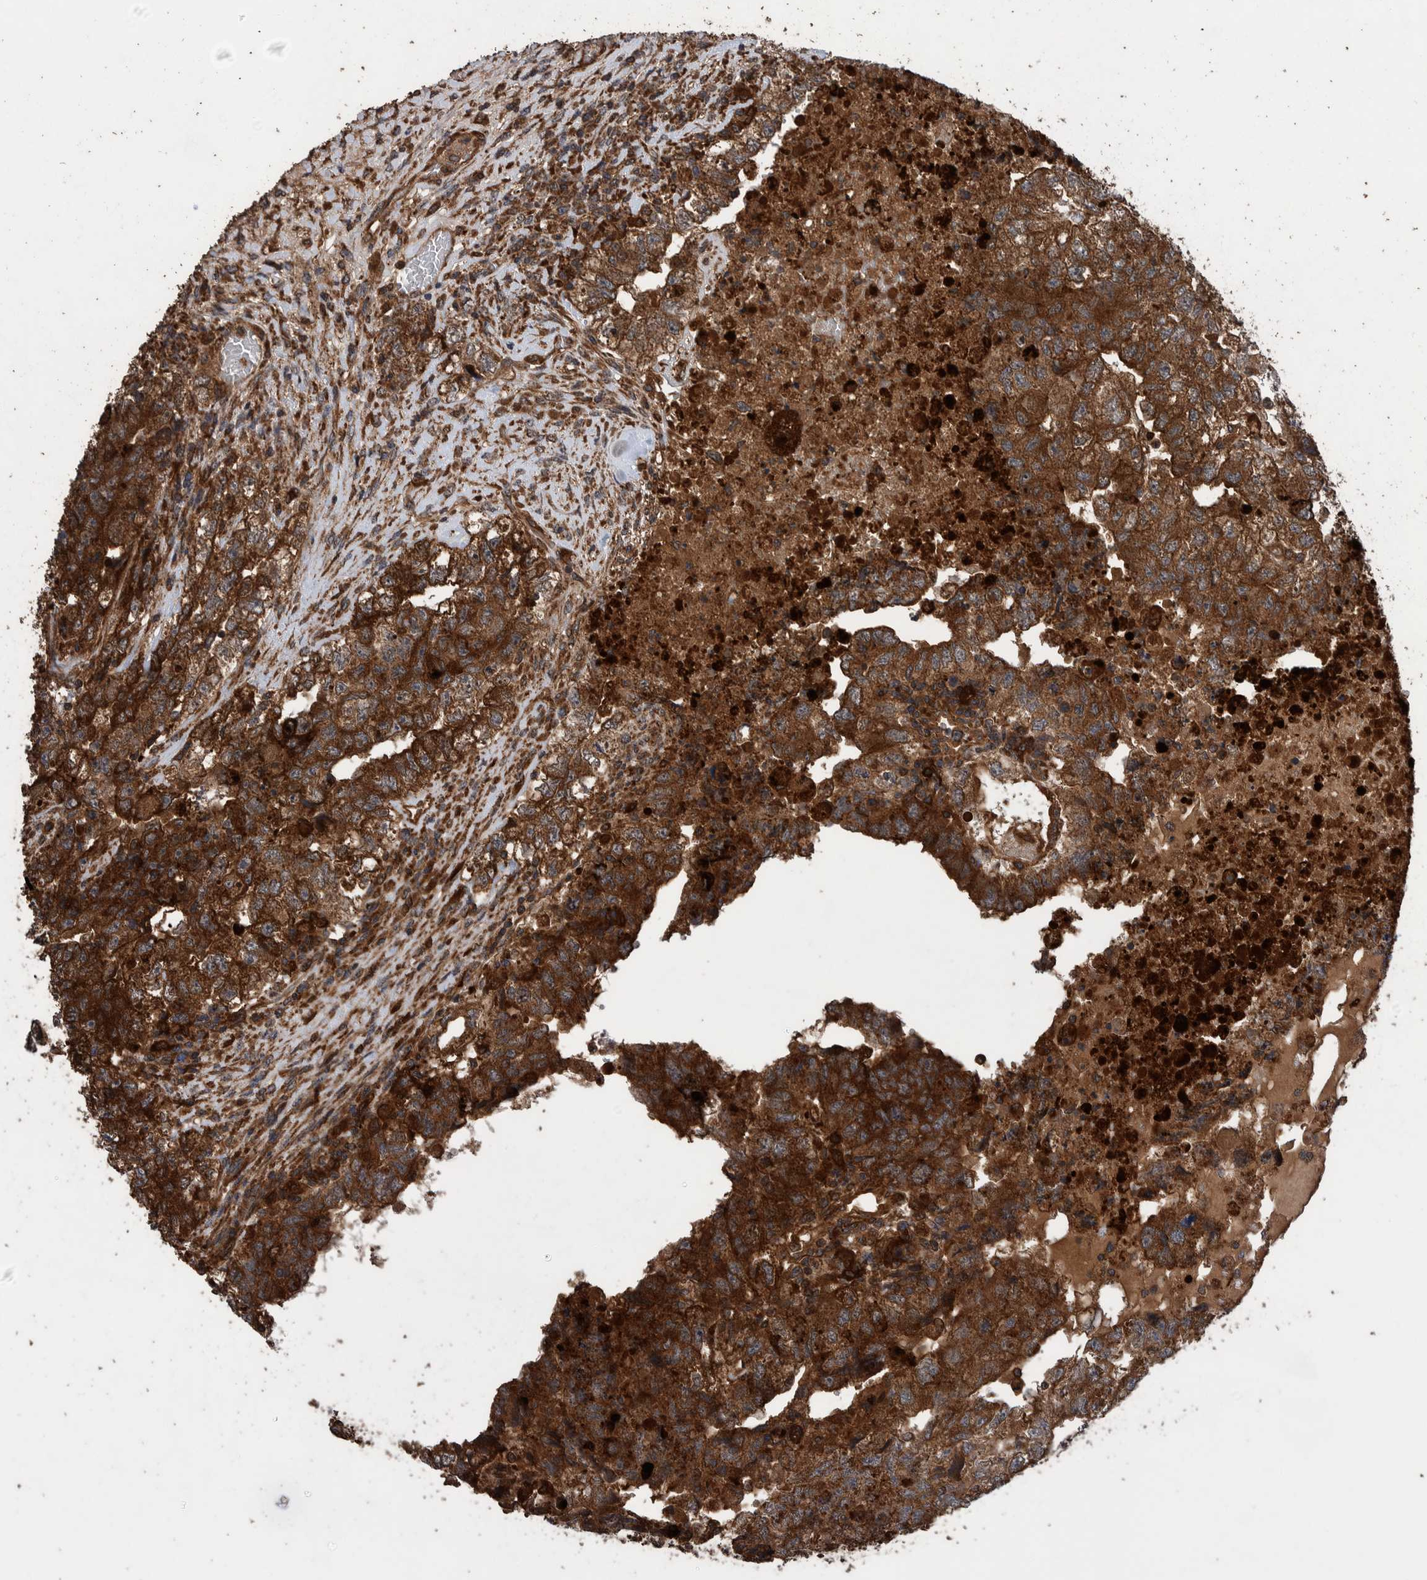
{"staining": {"intensity": "strong", "quantity": ">75%", "location": "cytoplasmic/membranous"}, "tissue": "testis cancer", "cell_type": "Tumor cells", "image_type": "cancer", "snomed": [{"axis": "morphology", "description": "Carcinoma, Embryonal, NOS"}, {"axis": "topography", "description": "Testis"}], "caption": "A brown stain highlights strong cytoplasmic/membranous positivity of a protein in human testis embryonal carcinoma tumor cells.", "gene": "TRIM16", "patient": {"sex": "male", "age": 36}}